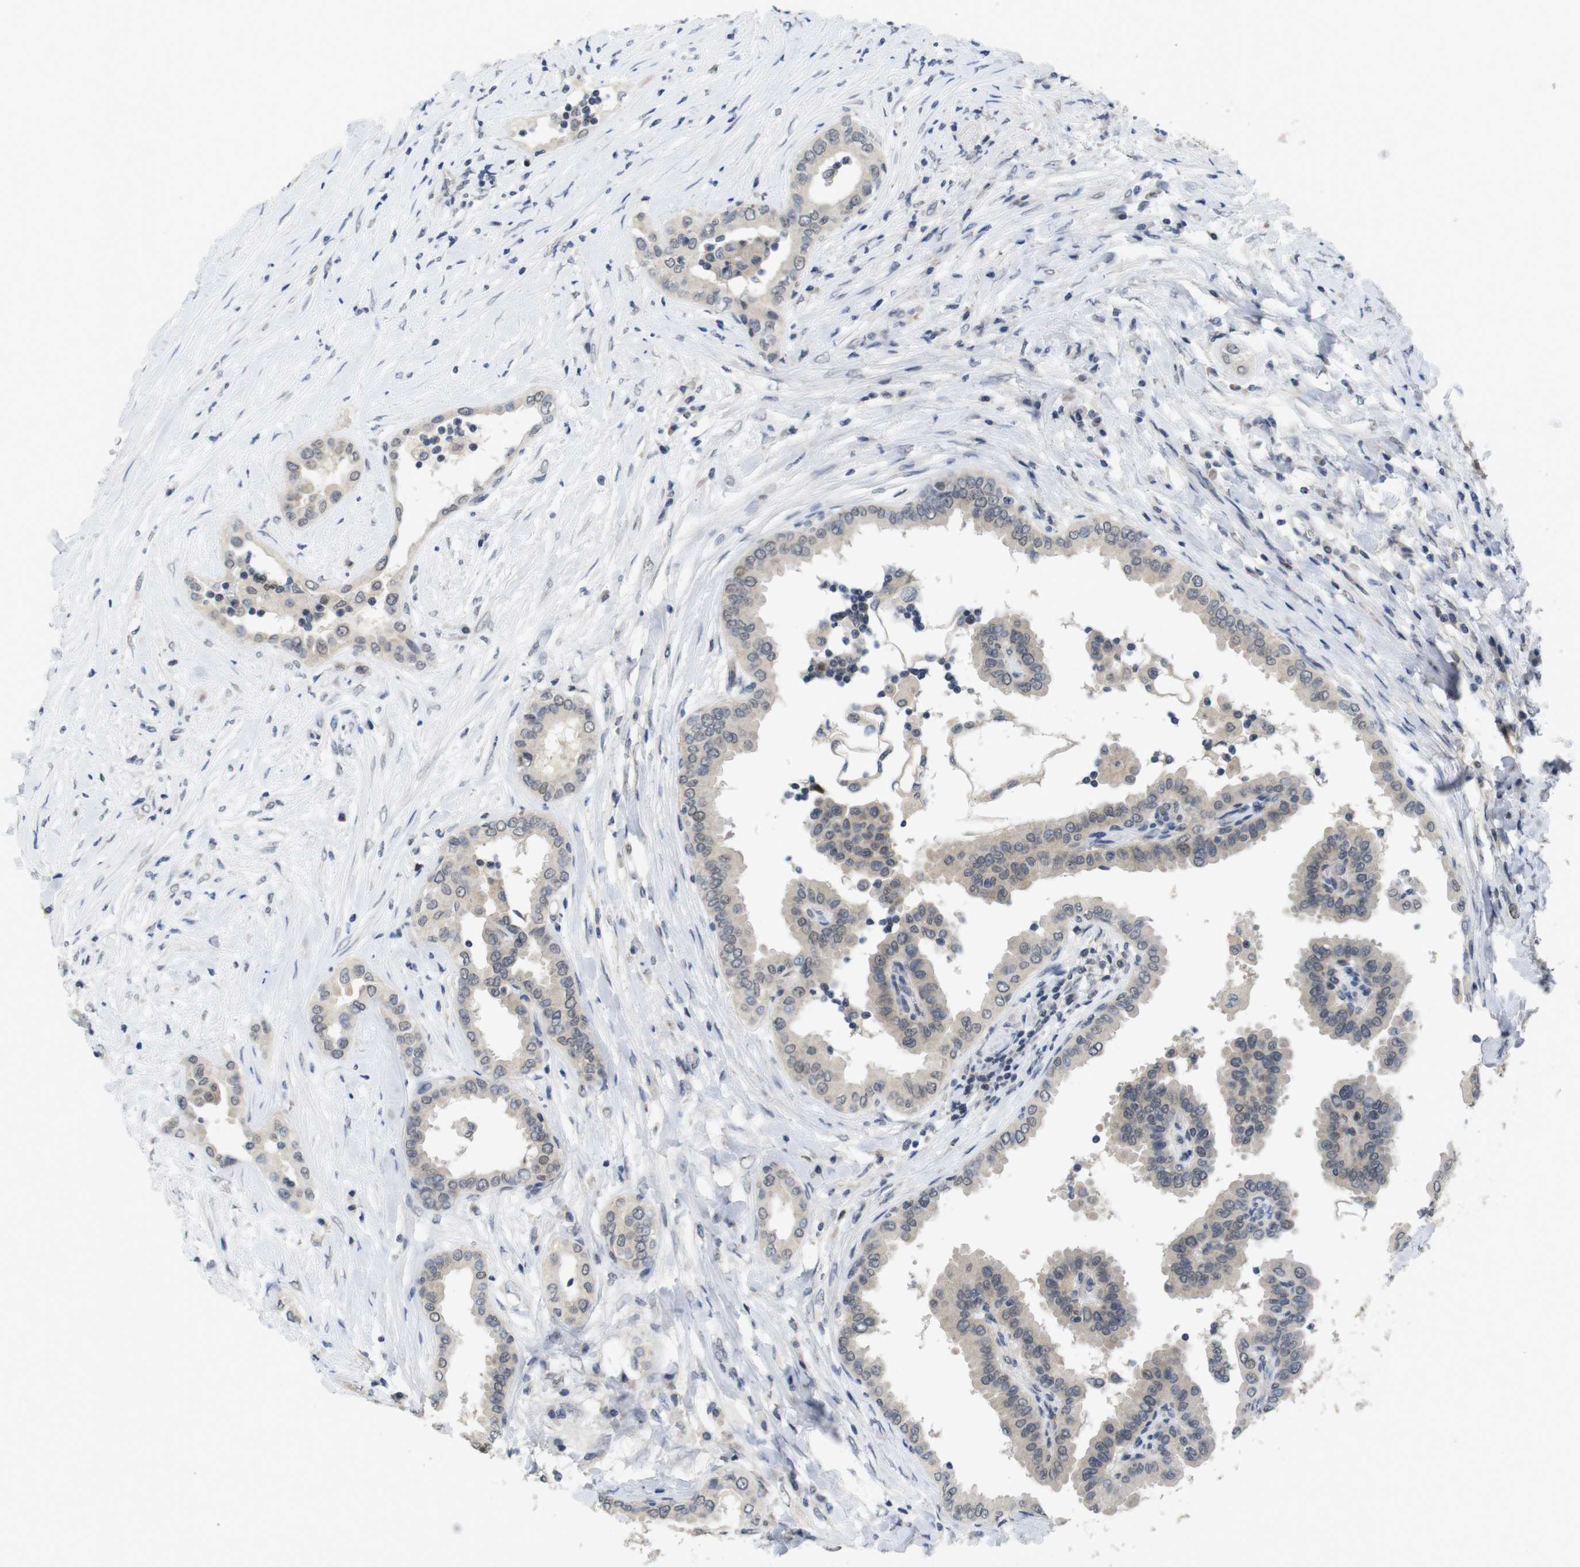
{"staining": {"intensity": "weak", "quantity": "<25%", "location": "nuclear"}, "tissue": "thyroid cancer", "cell_type": "Tumor cells", "image_type": "cancer", "snomed": [{"axis": "morphology", "description": "Papillary adenocarcinoma, NOS"}, {"axis": "topography", "description": "Thyroid gland"}], "caption": "Immunohistochemistry image of neoplastic tissue: human papillary adenocarcinoma (thyroid) stained with DAB (3,3'-diaminobenzidine) shows no significant protein positivity in tumor cells.", "gene": "SKP2", "patient": {"sex": "male", "age": 33}}